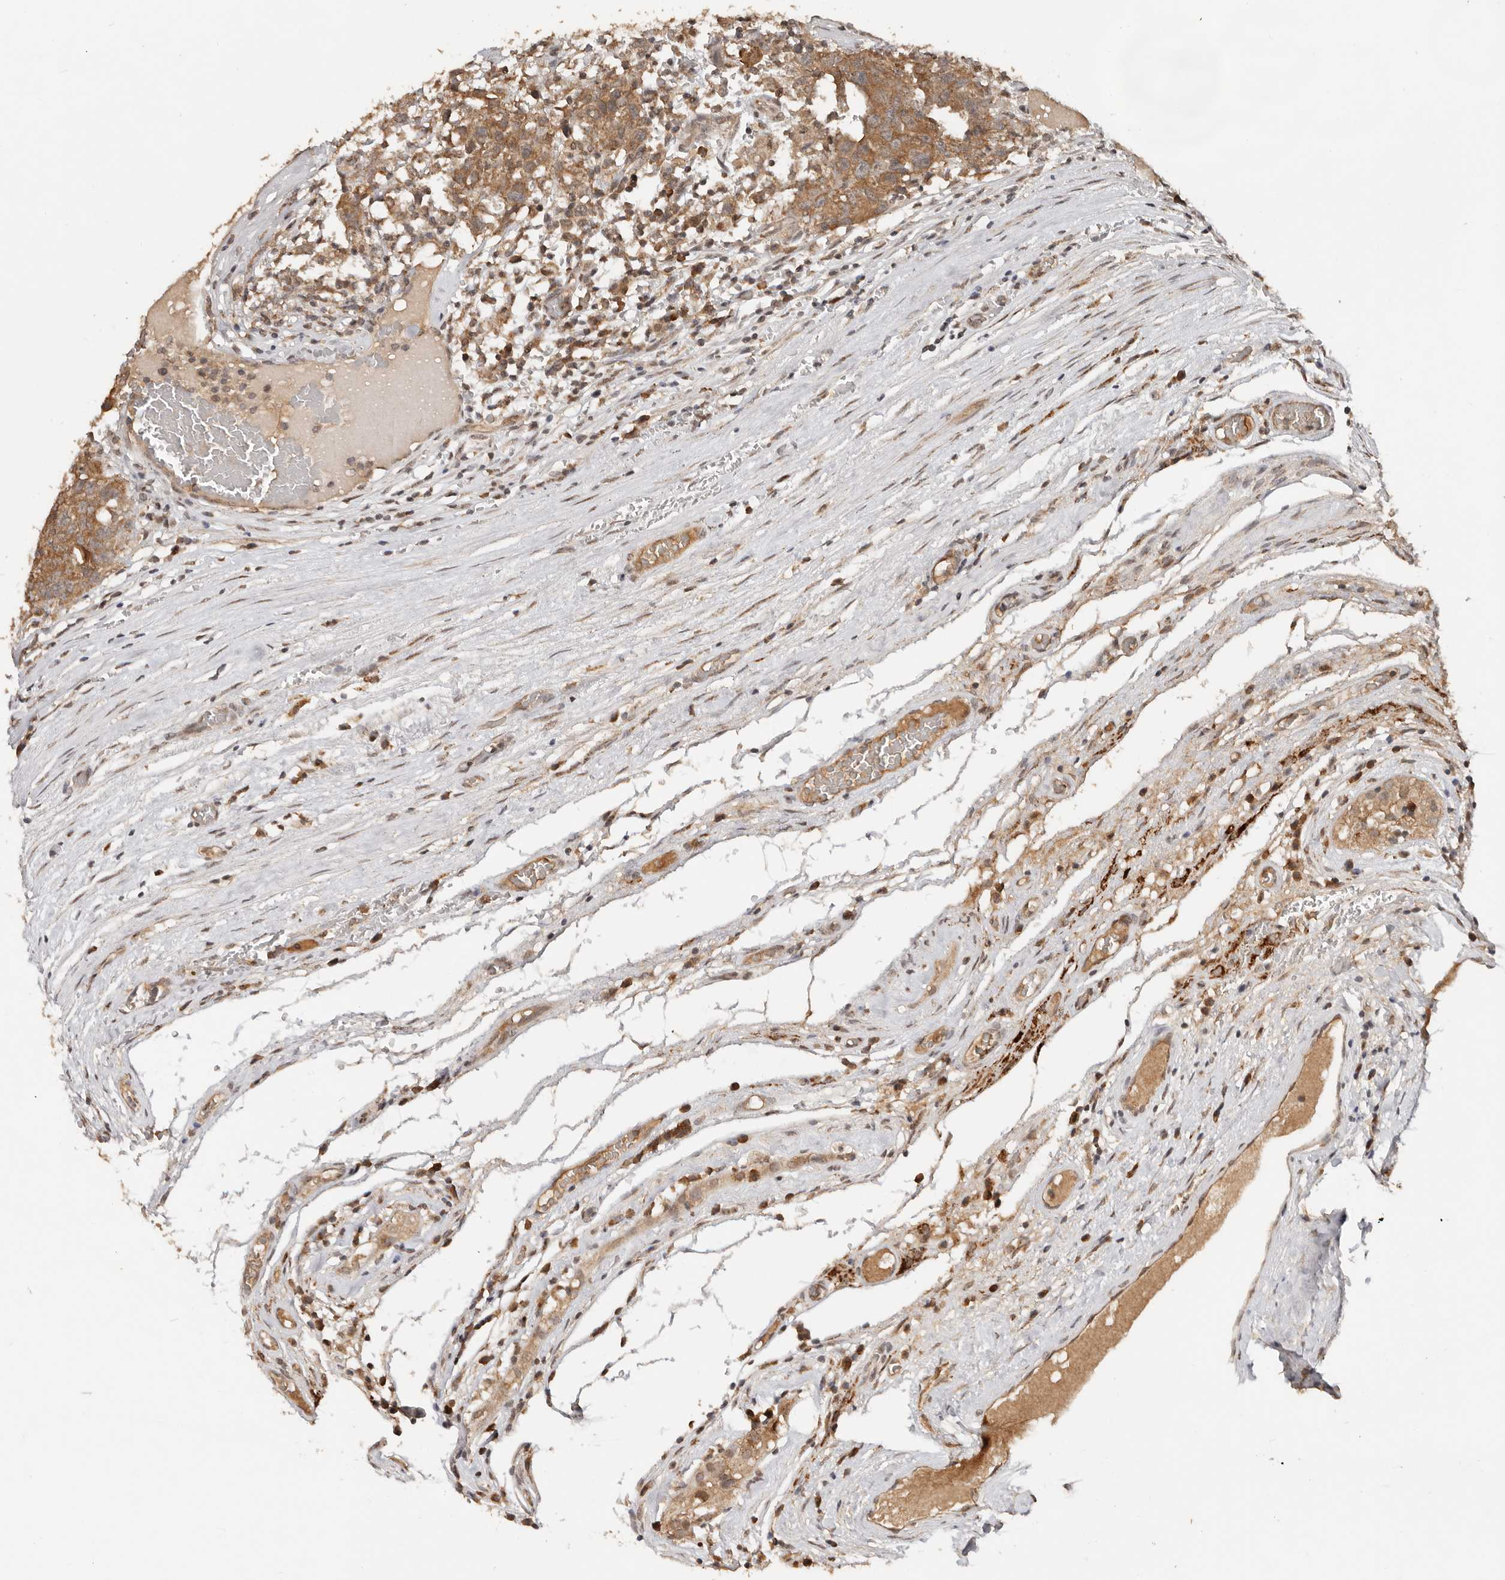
{"staining": {"intensity": "moderate", "quantity": ">75%", "location": "cytoplasmic/membranous"}, "tissue": "testis cancer", "cell_type": "Tumor cells", "image_type": "cancer", "snomed": [{"axis": "morphology", "description": "Carcinoma, Embryonal, NOS"}, {"axis": "topography", "description": "Testis"}], "caption": "Testis cancer (embryonal carcinoma) stained for a protein shows moderate cytoplasmic/membranous positivity in tumor cells. The staining is performed using DAB (3,3'-diaminobenzidine) brown chromogen to label protein expression. The nuclei are counter-stained blue using hematoxylin.", "gene": "SEC14L1", "patient": {"sex": "male", "age": 26}}